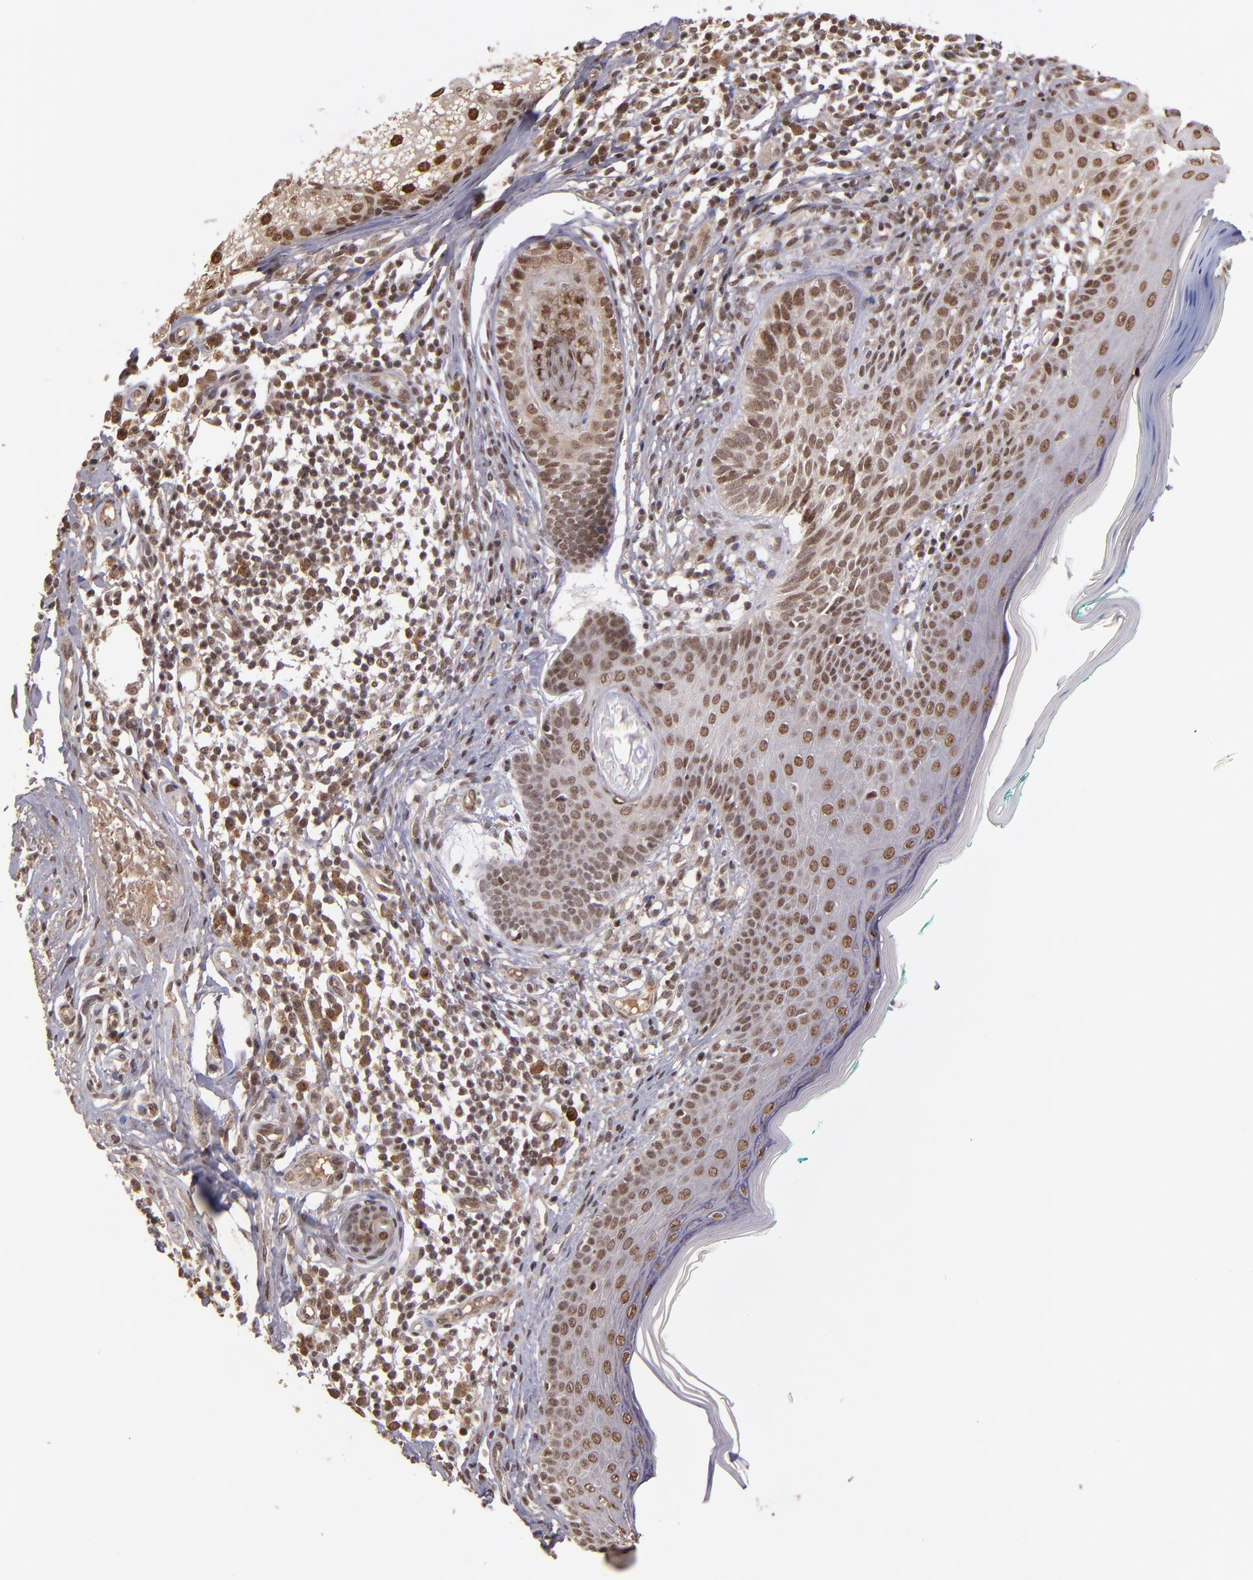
{"staining": {"intensity": "moderate", "quantity": ">75%", "location": "nuclear"}, "tissue": "skin cancer", "cell_type": "Tumor cells", "image_type": "cancer", "snomed": [{"axis": "morphology", "description": "Normal tissue, NOS"}, {"axis": "morphology", "description": "Basal cell carcinoma"}, {"axis": "topography", "description": "Skin"}], "caption": "Immunohistochemical staining of basal cell carcinoma (skin) demonstrates medium levels of moderate nuclear positivity in about >75% of tumor cells.", "gene": "ABHD12B", "patient": {"sex": "male", "age": 76}}